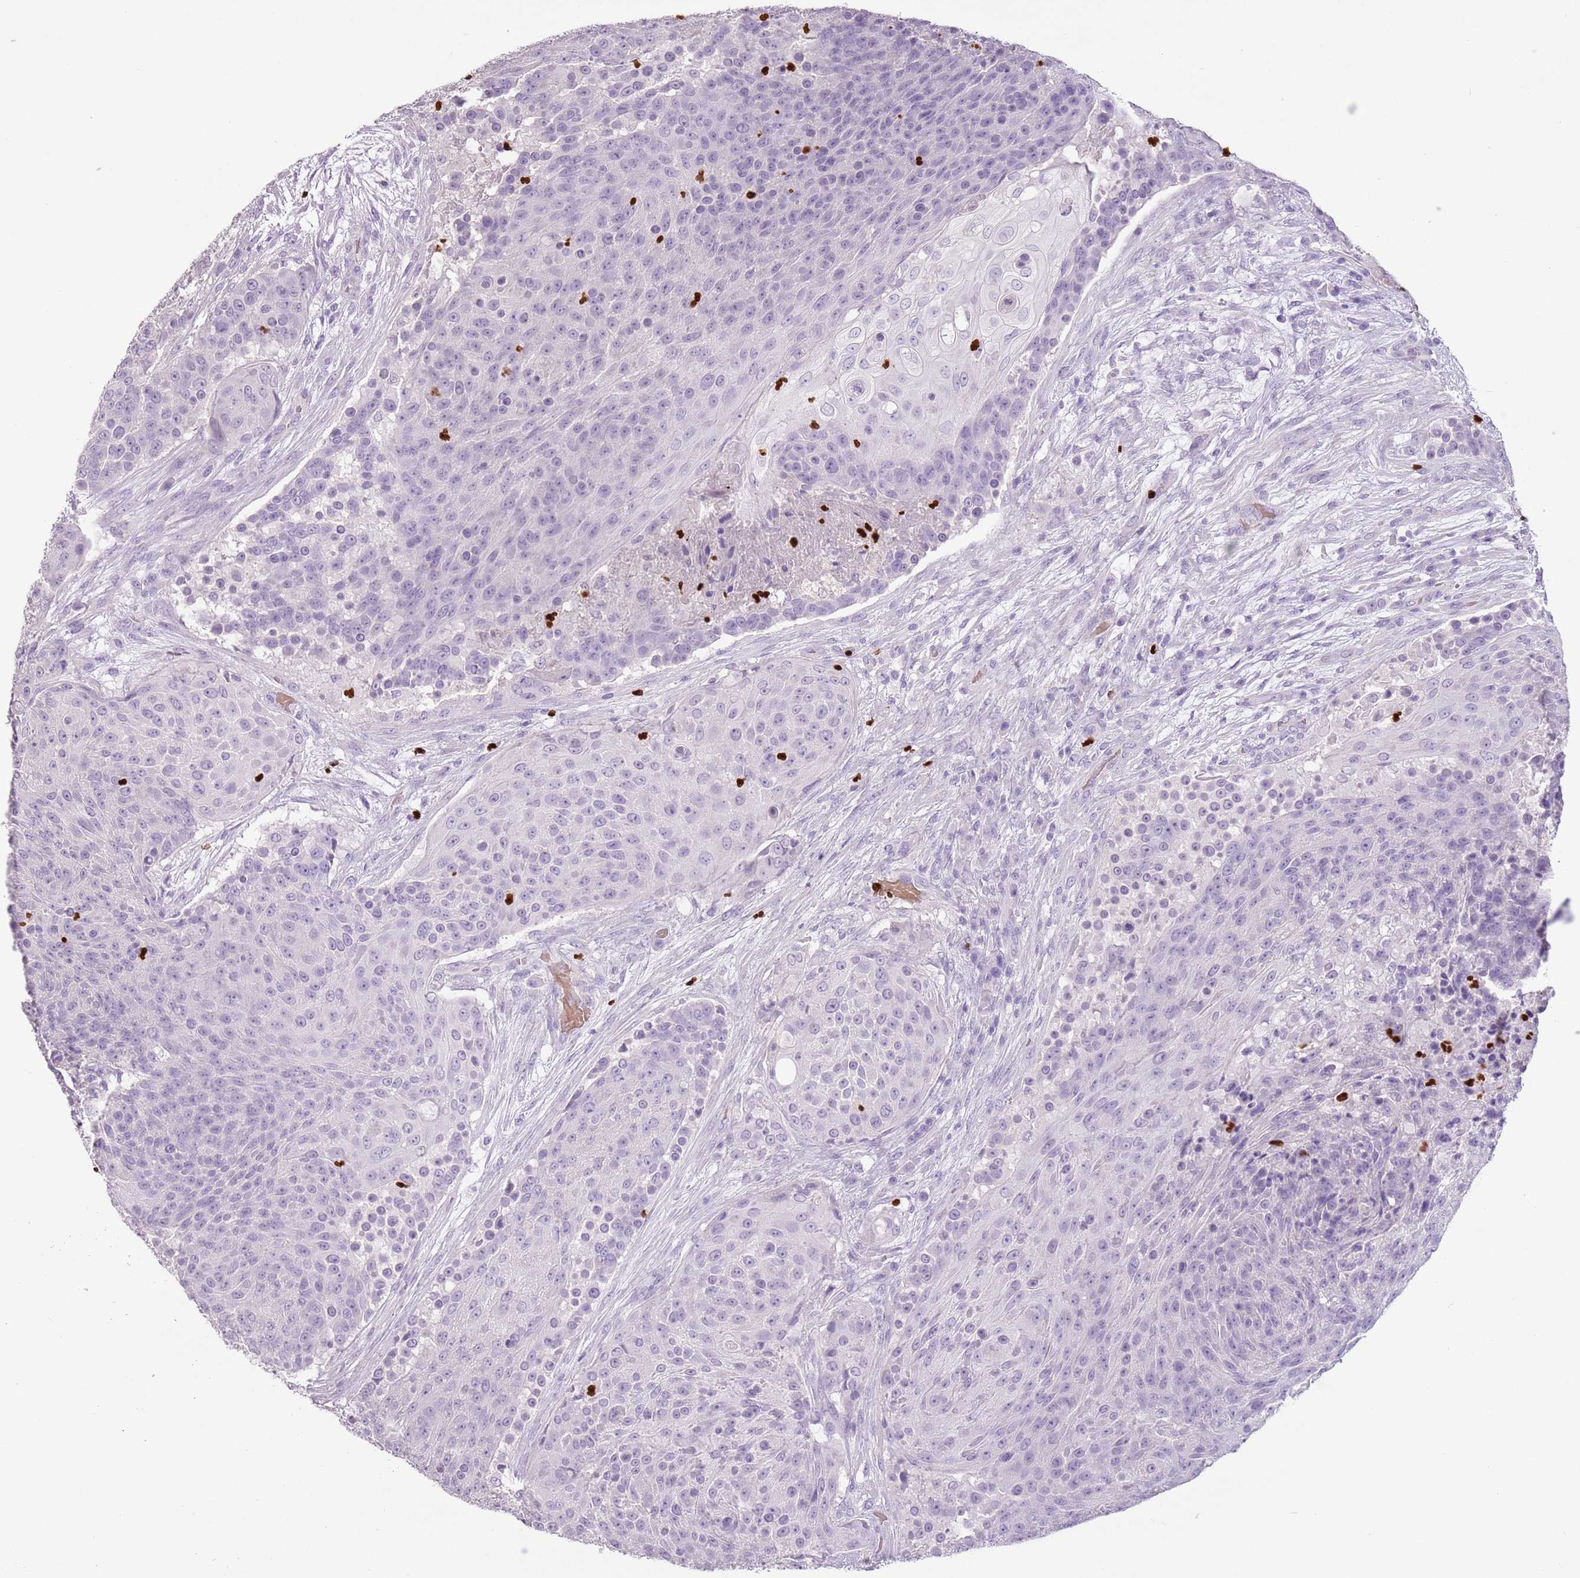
{"staining": {"intensity": "negative", "quantity": "none", "location": "none"}, "tissue": "urothelial cancer", "cell_type": "Tumor cells", "image_type": "cancer", "snomed": [{"axis": "morphology", "description": "Urothelial carcinoma, High grade"}, {"axis": "topography", "description": "Urinary bladder"}], "caption": "Immunohistochemistry (IHC) histopathology image of neoplastic tissue: high-grade urothelial carcinoma stained with DAB displays no significant protein expression in tumor cells.", "gene": "CELF6", "patient": {"sex": "female", "age": 63}}